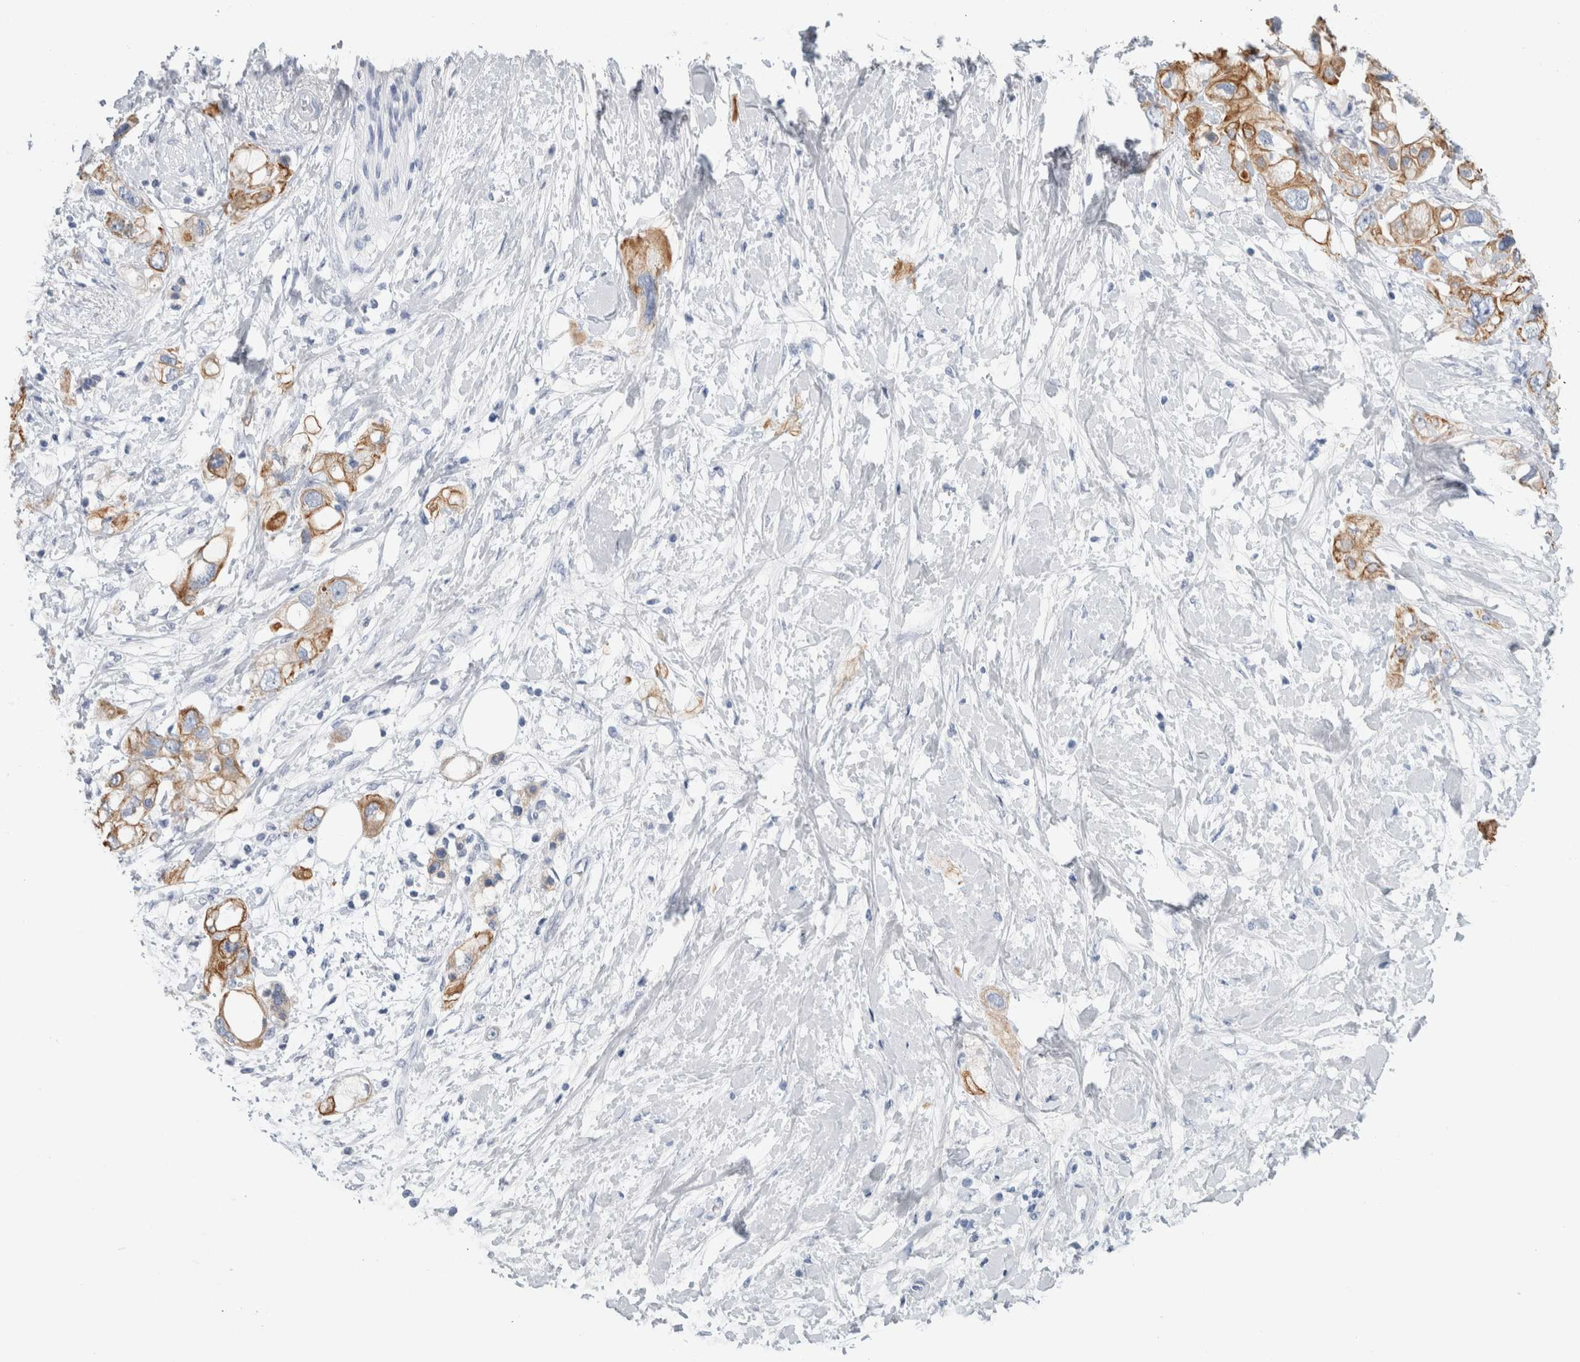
{"staining": {"intensity": "moderate", "quantity": ">75%", "location": "cytoplasmic/membranous"}, "tissue": "pancreatic cancer", "cell_type": "Tumor cells", "image_type": "cancer", "snomed": [{"axis": "morphology", "description": "Adenocarcinoma, NOS"}, {"axis": "topography", "description": "Pancreas"}], "caption": "Immunohistochemical staining of pancreatic cancer (adenocarcinoma) reveals medium levels of moderate cytoplasmic/membranous protein staining in about >75% of tumor cells. The protein is shown in brown color, while the nuclei are stained blue.", "gene": "RPH3AL", "patient": {"sex": "female", "age": 56}}